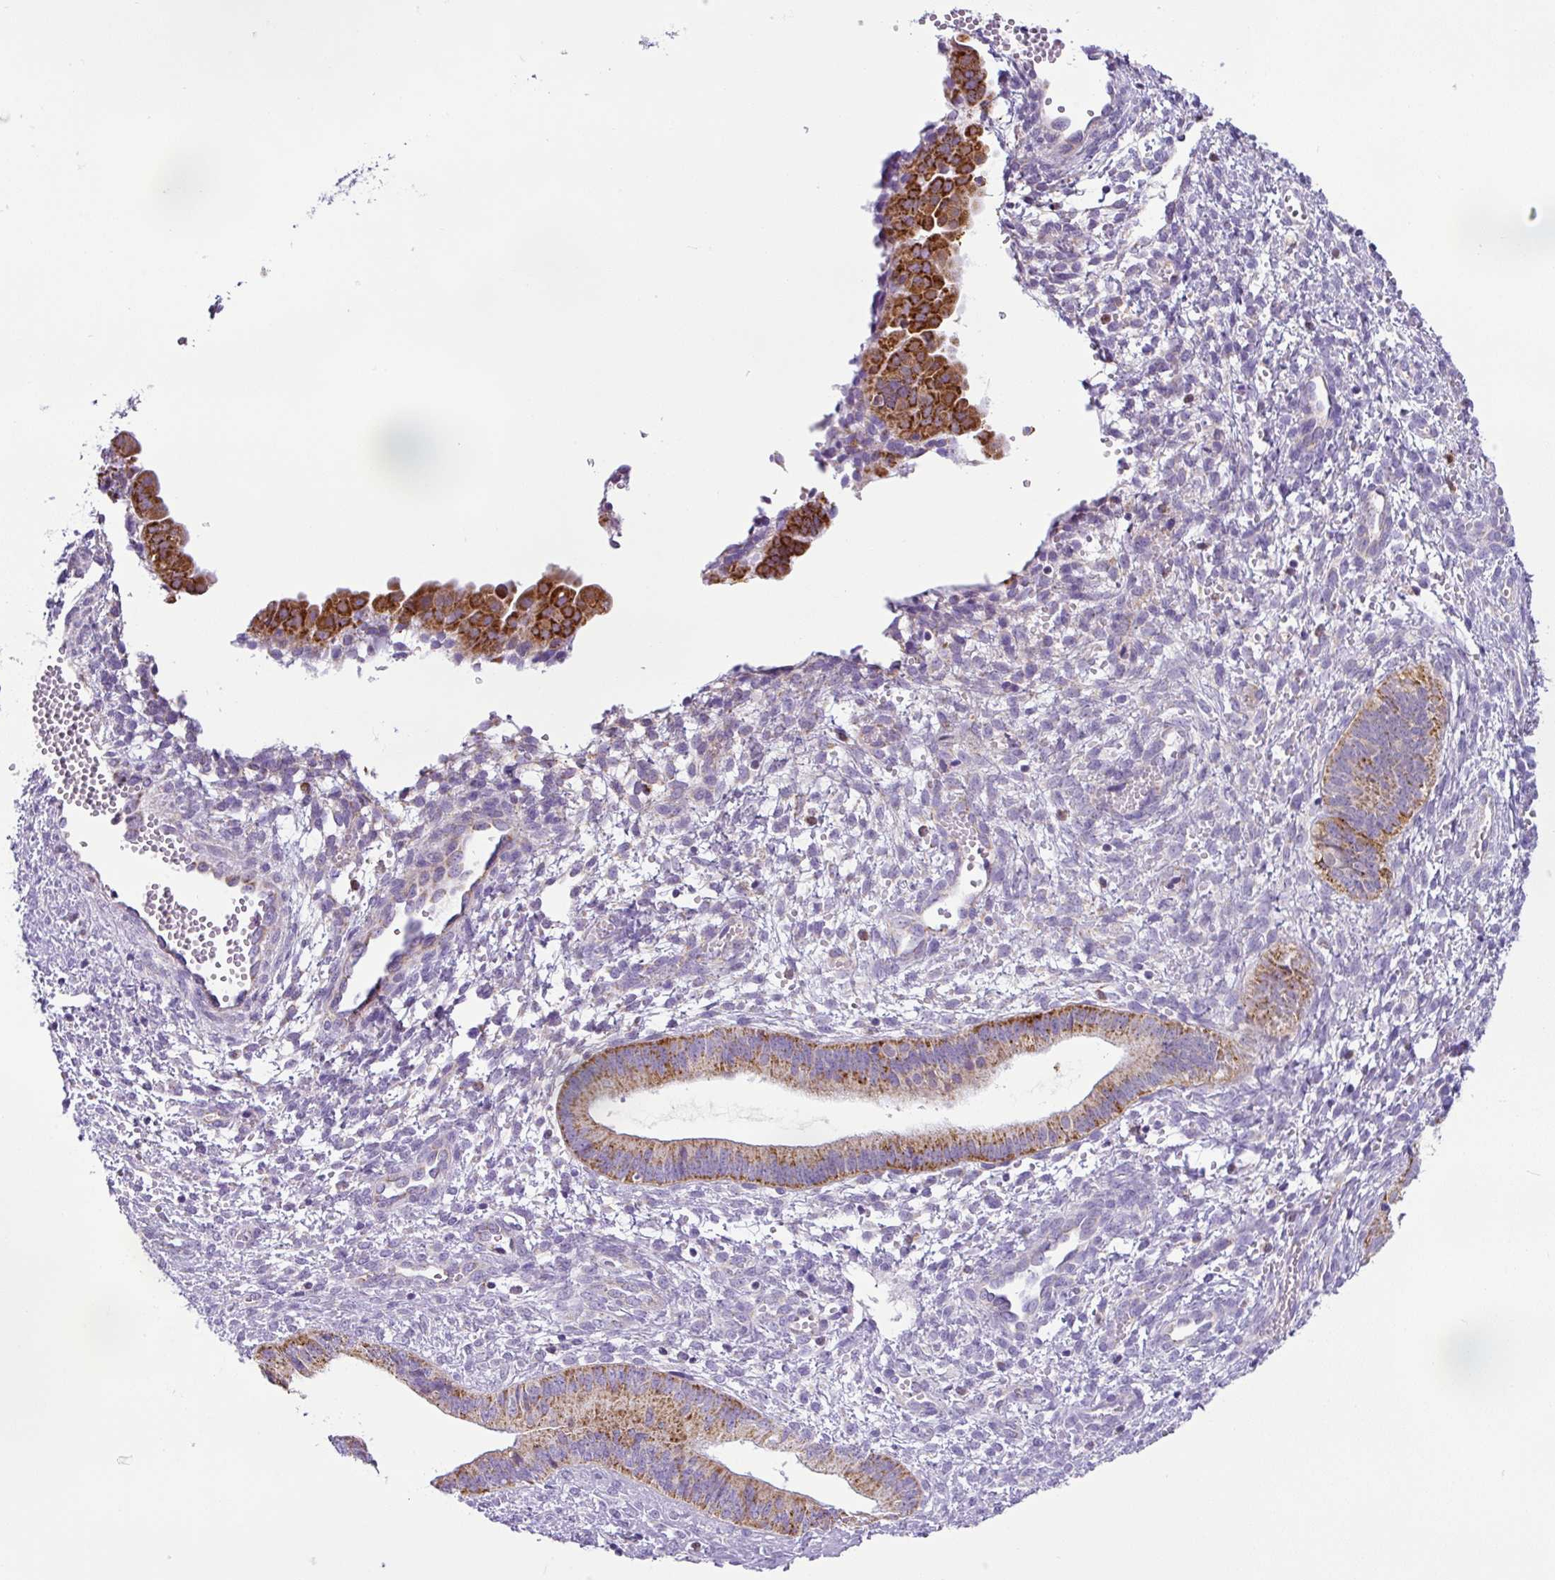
{"staining": {"intensity": "moderate", "quantity": ">75%", "location": "cytoplasmic/membranous"}, "tissue": "cervical cancer", "cell_type": "Tumor cells", "image_type": "cancer", "snomed": [{"axis": "morphology", "description": "Squamous cell carcinoma, NOS"}, {"axis": "topography", "description": "Cervix"}], "caption": "Approximately >75% of tumor cells in human cervical squamous cell carcinoma demonstrate moderate cytoplasmic/membranous protein staining as visualized by brown immunohistochemical staining.", "gene": "HMCN2", "patient": {"sex": "female", "age": 59}}